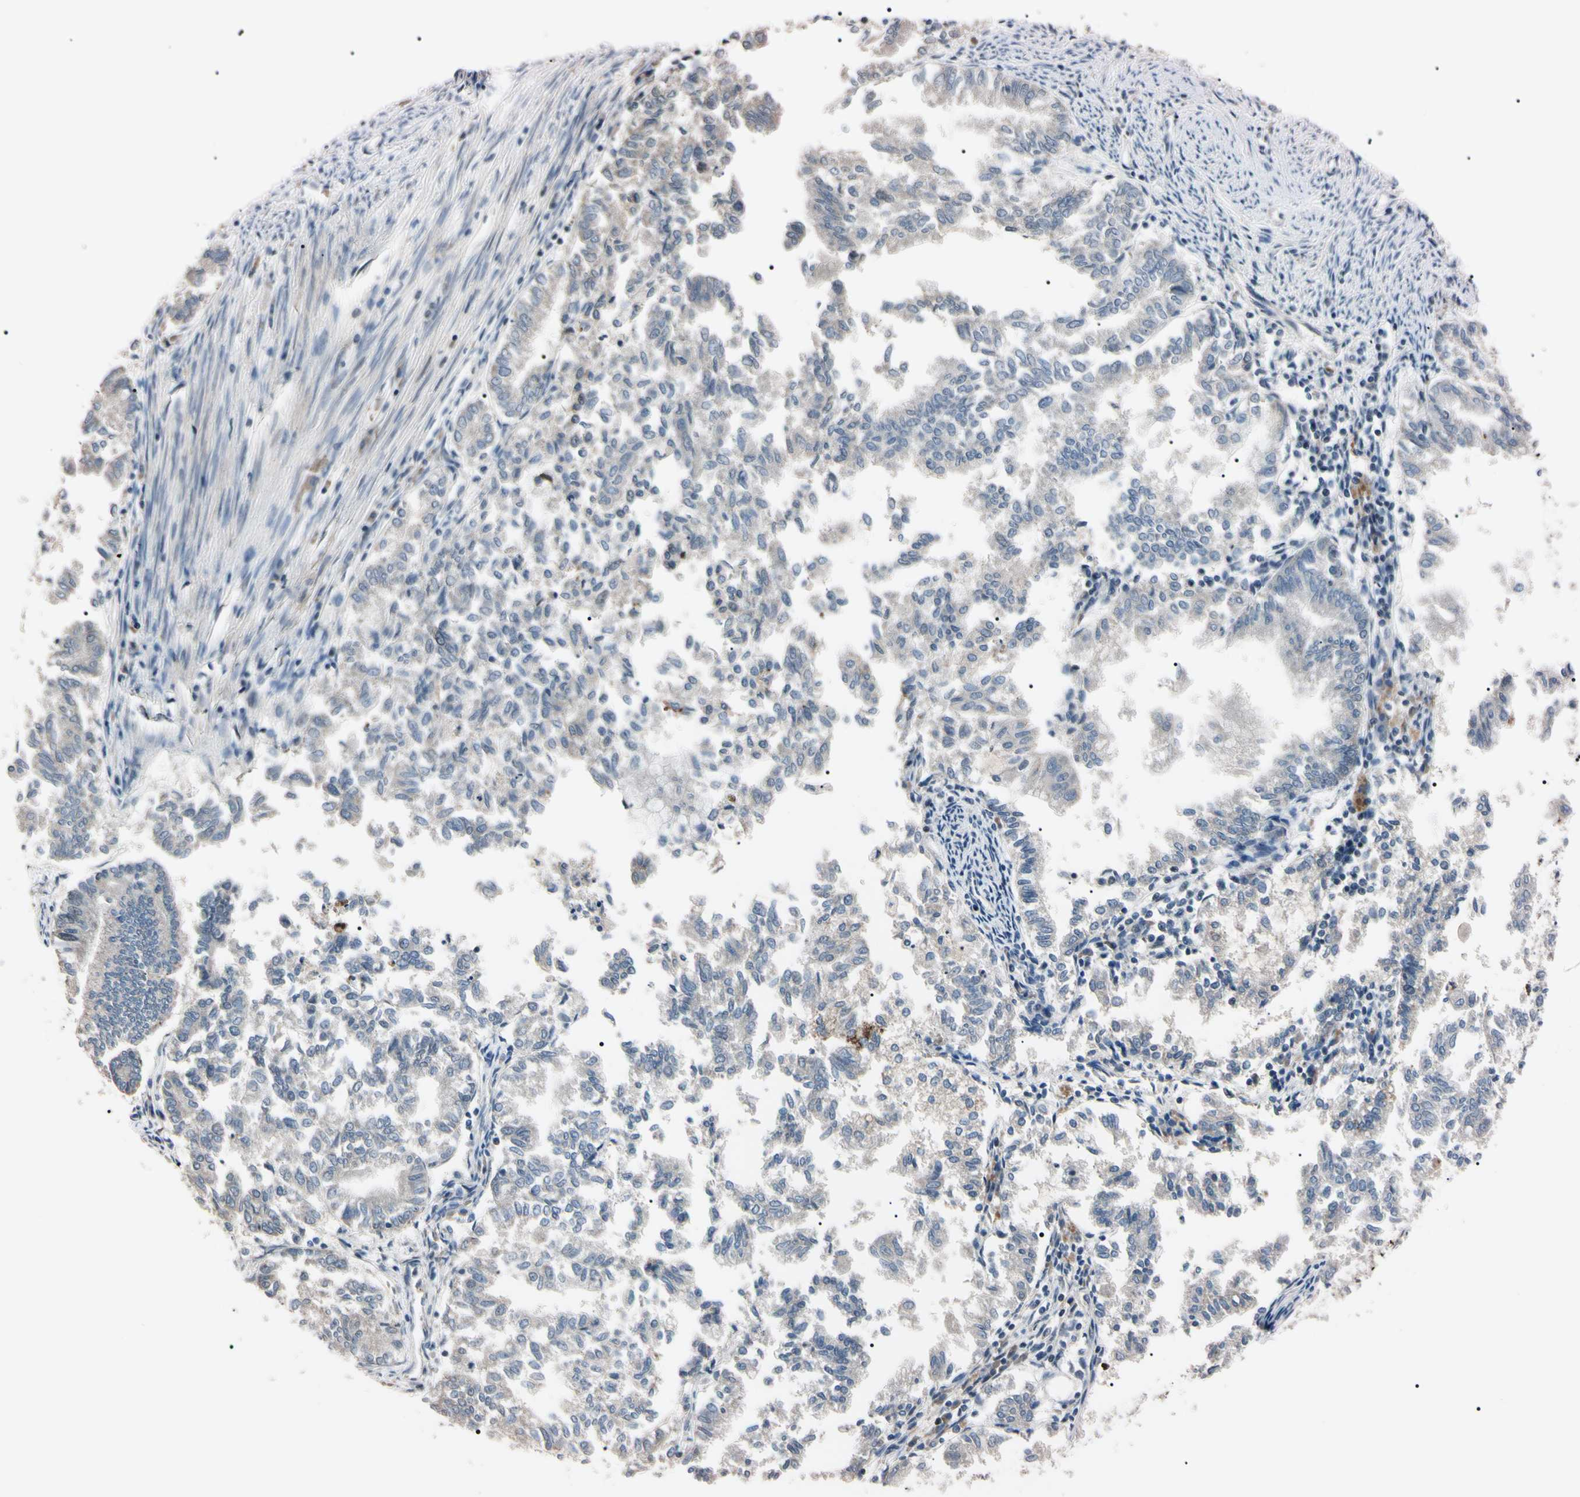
{"staining": {"intensity": "weak", "quantity": ">75%", "location": "cytoplasmic/membranous"}, "tissue": "endometrial cancer", "cell_type": "Tumor cells", "image_type": "cancer", "snomed": [{"axis": "morphology", "description": "Necrosis, NOS"}, {"axis": "morphology", "description": "Adenocarcinoma, NOS"}, {"axis": "topography", "description": "Endometrium"}], "caption": "This is an image of immunohistochemistry (IHC) staining of endometrial cancer (adenocarcinoma), which shows weak staining in the cytoplasmic/membranous of tumor cells.", "gene": "TRAF5", "patient": {"sex": "female", "age": 79}}